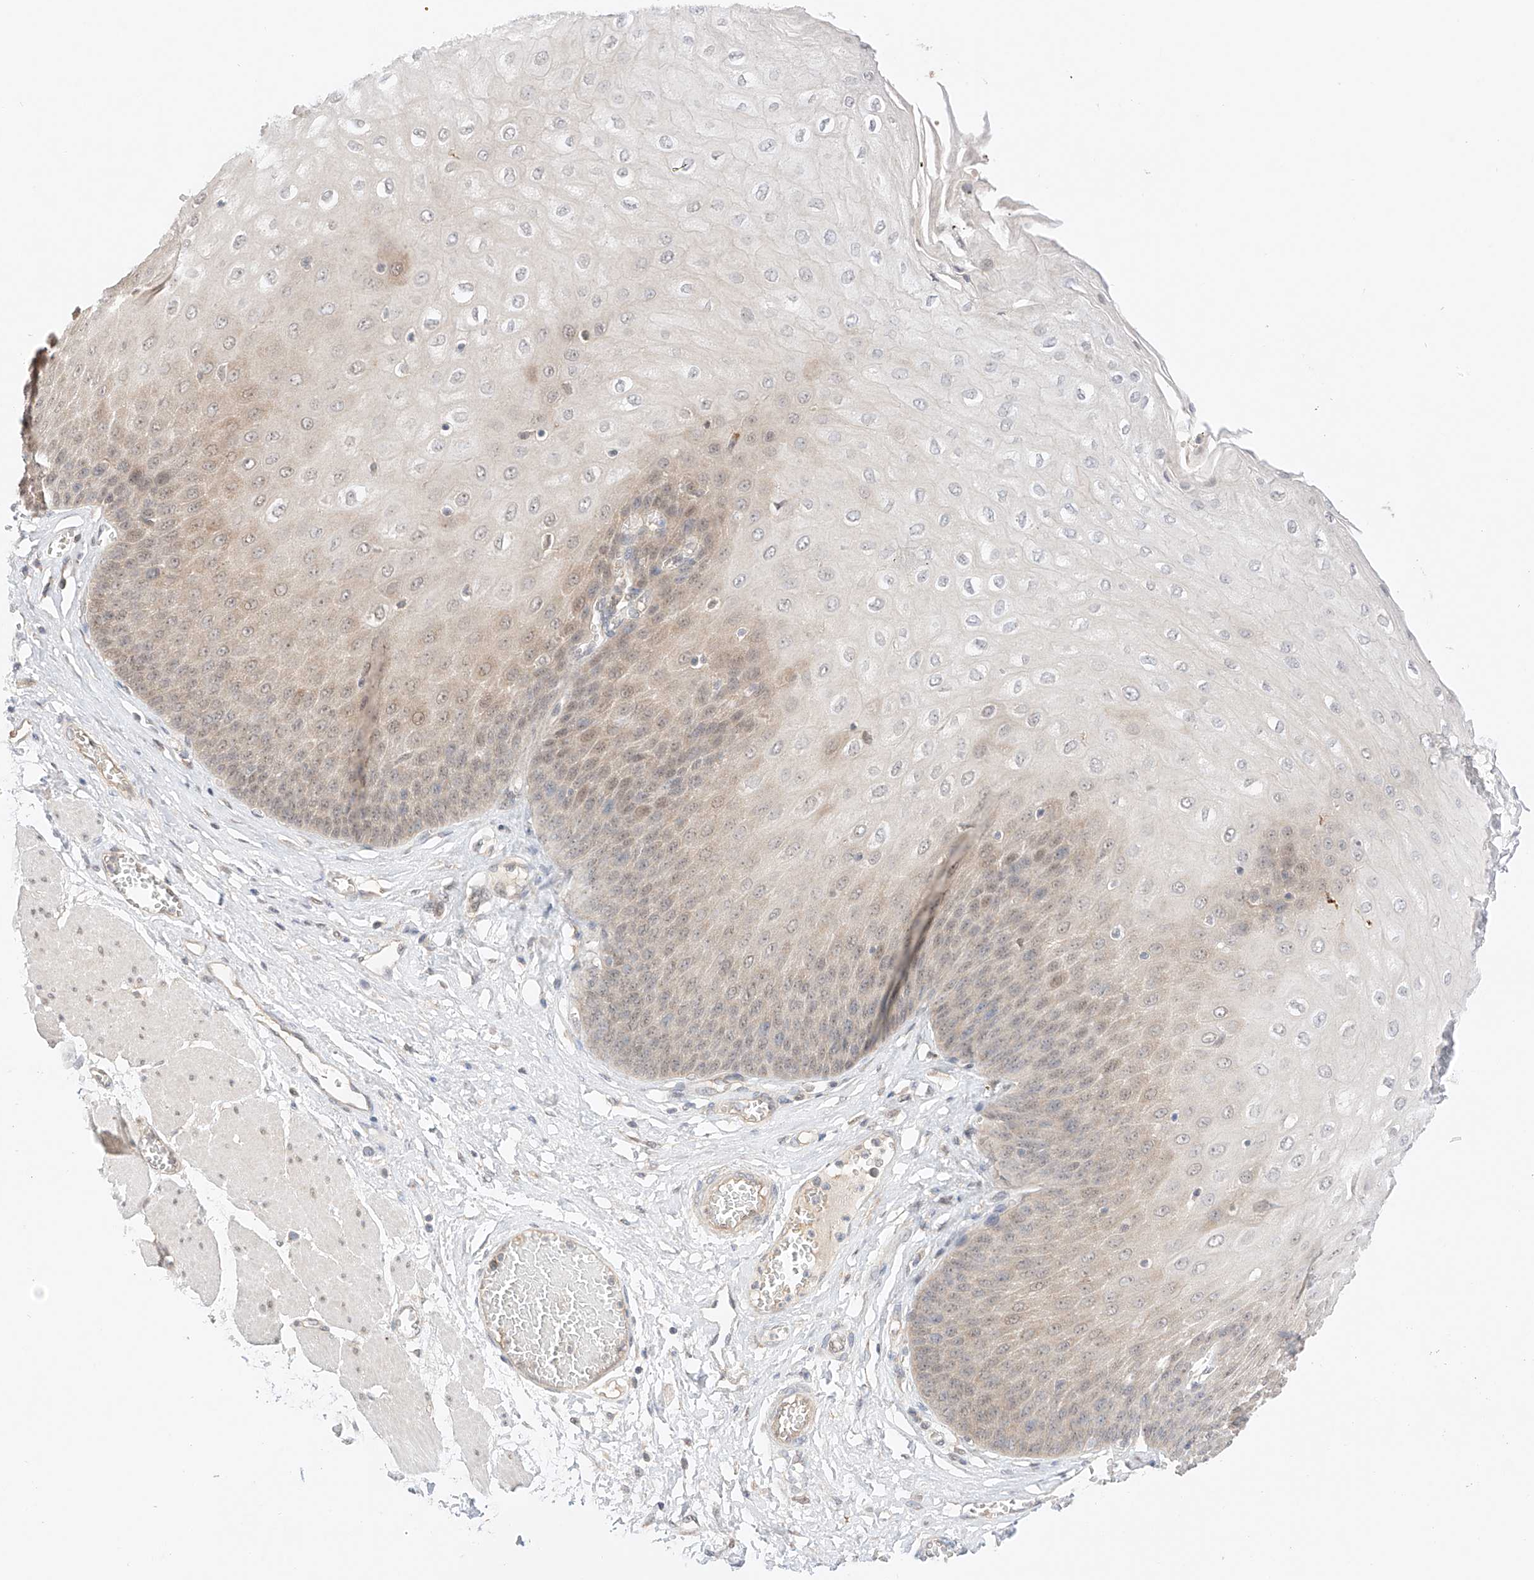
{"staining": {"intensity": "weak", "quantity": "<25%", "location": "cytoplasmic/membranous,nuclear"}, "tissue": "esophagus", "cell_type": "Squamous epithelial cells", "image_type": "normal", "snomed": [{"axis": "morphology", "description": "Normal tissue, NOS"}, {"axis": "topography", "description": "Esophagus"}], "caption": "Protein analysis of normal esophagus demonstrates no significant expression in squamous epithelial cells. (Brightfield microscopy of DAB IHC at high magnification).", "gene": "IL22RA2", "patient": {"sex": "male", "age": 60}}